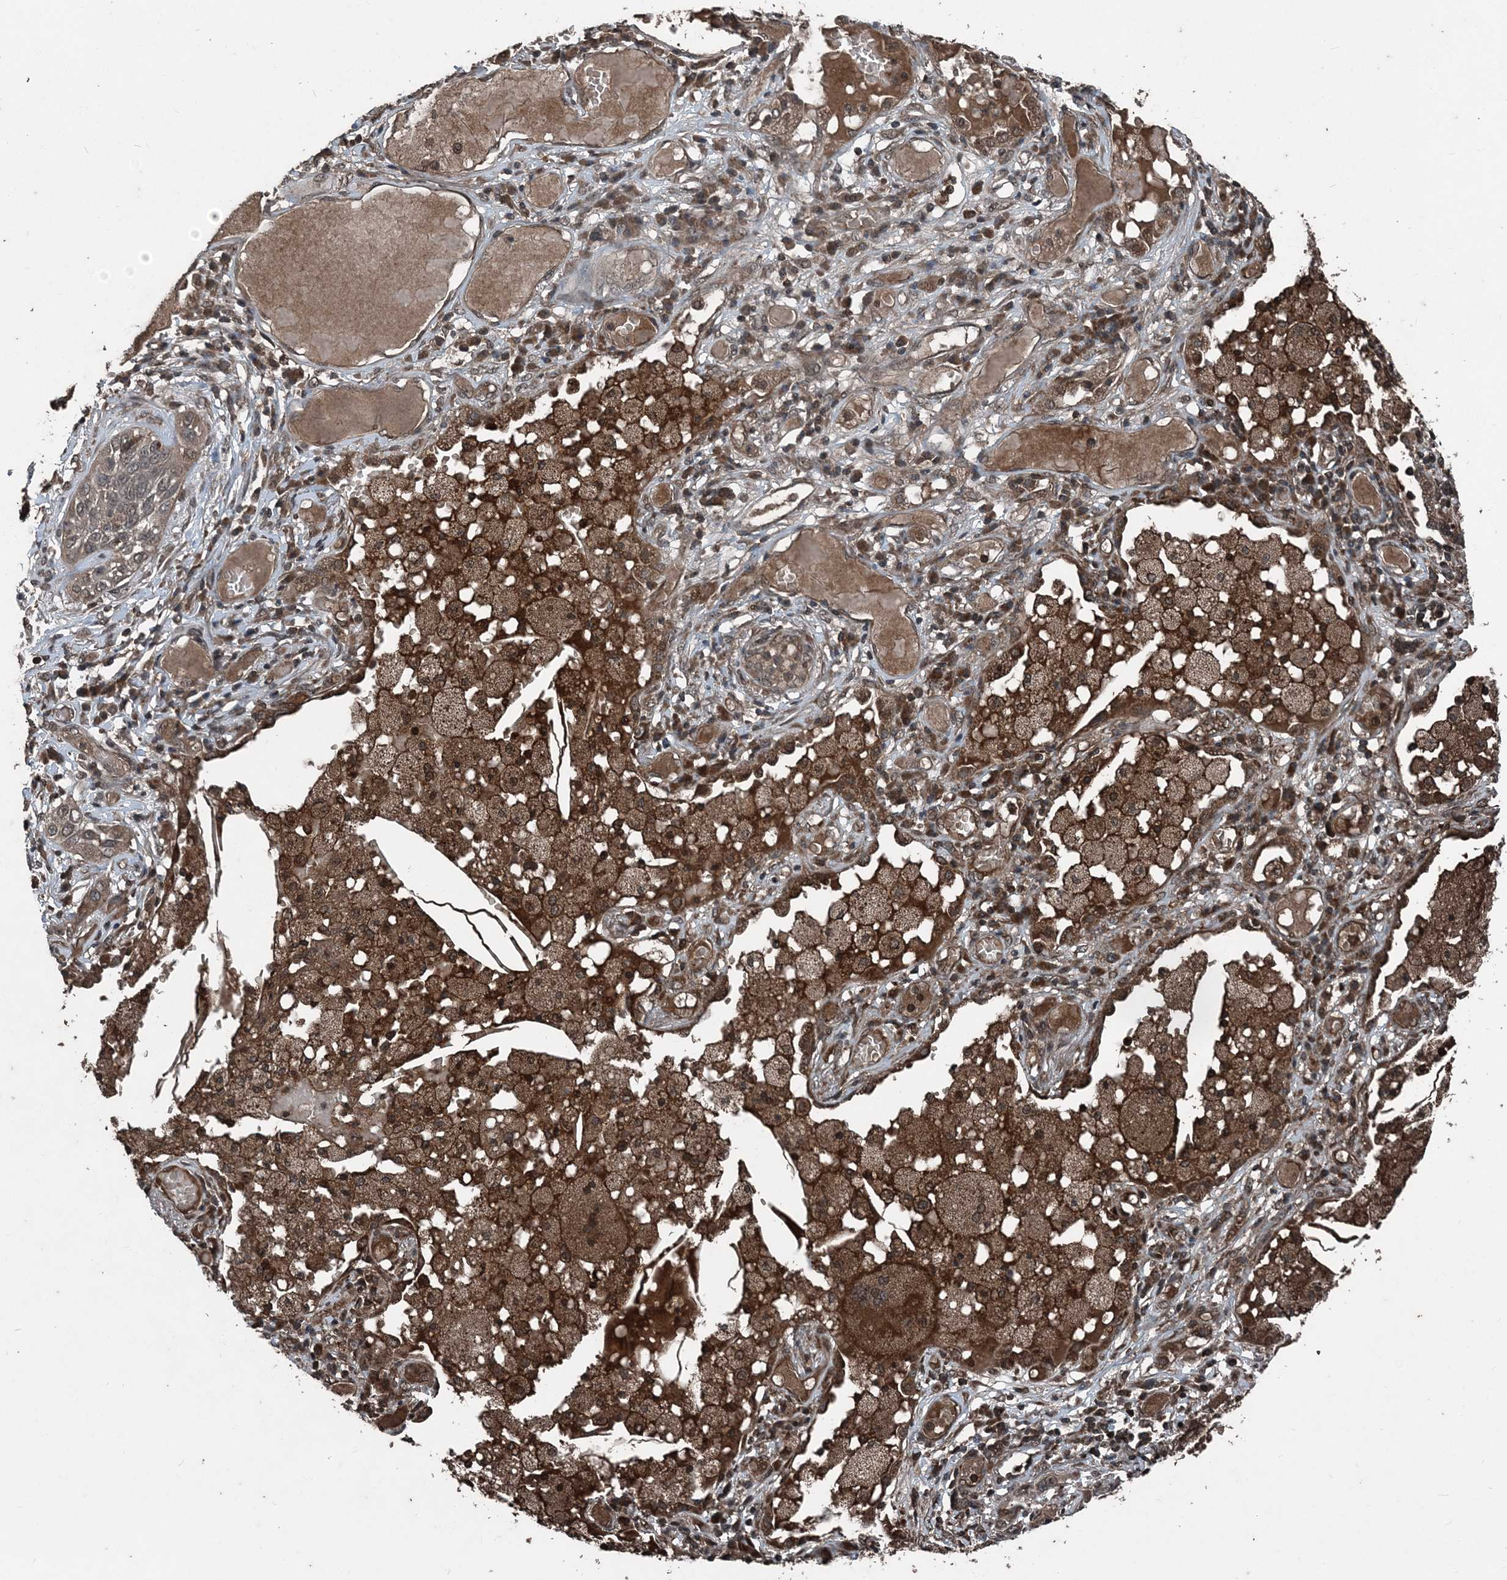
{"staining": {"intensity": "weak", "quantity": ">75%", "location": "cytoplasmic/membranous"}, "tissue": "lung cancer", "cell_type": "Tumor cells", "image_type": "cancer", "snomed": [{"axis": "morphology", "description": "Squamous cell carcinoma, NOS"}, {"axis": "topography", "description": "Lung"}], "caption": "Protein expression analysis of squamous cell carcinoma (lung) reveals weak cytoplasmic/membranous positivity in approximately >75% of tumor cells.", "gene": "CFL1", "patient": {"sex": "male", "age": 71}}